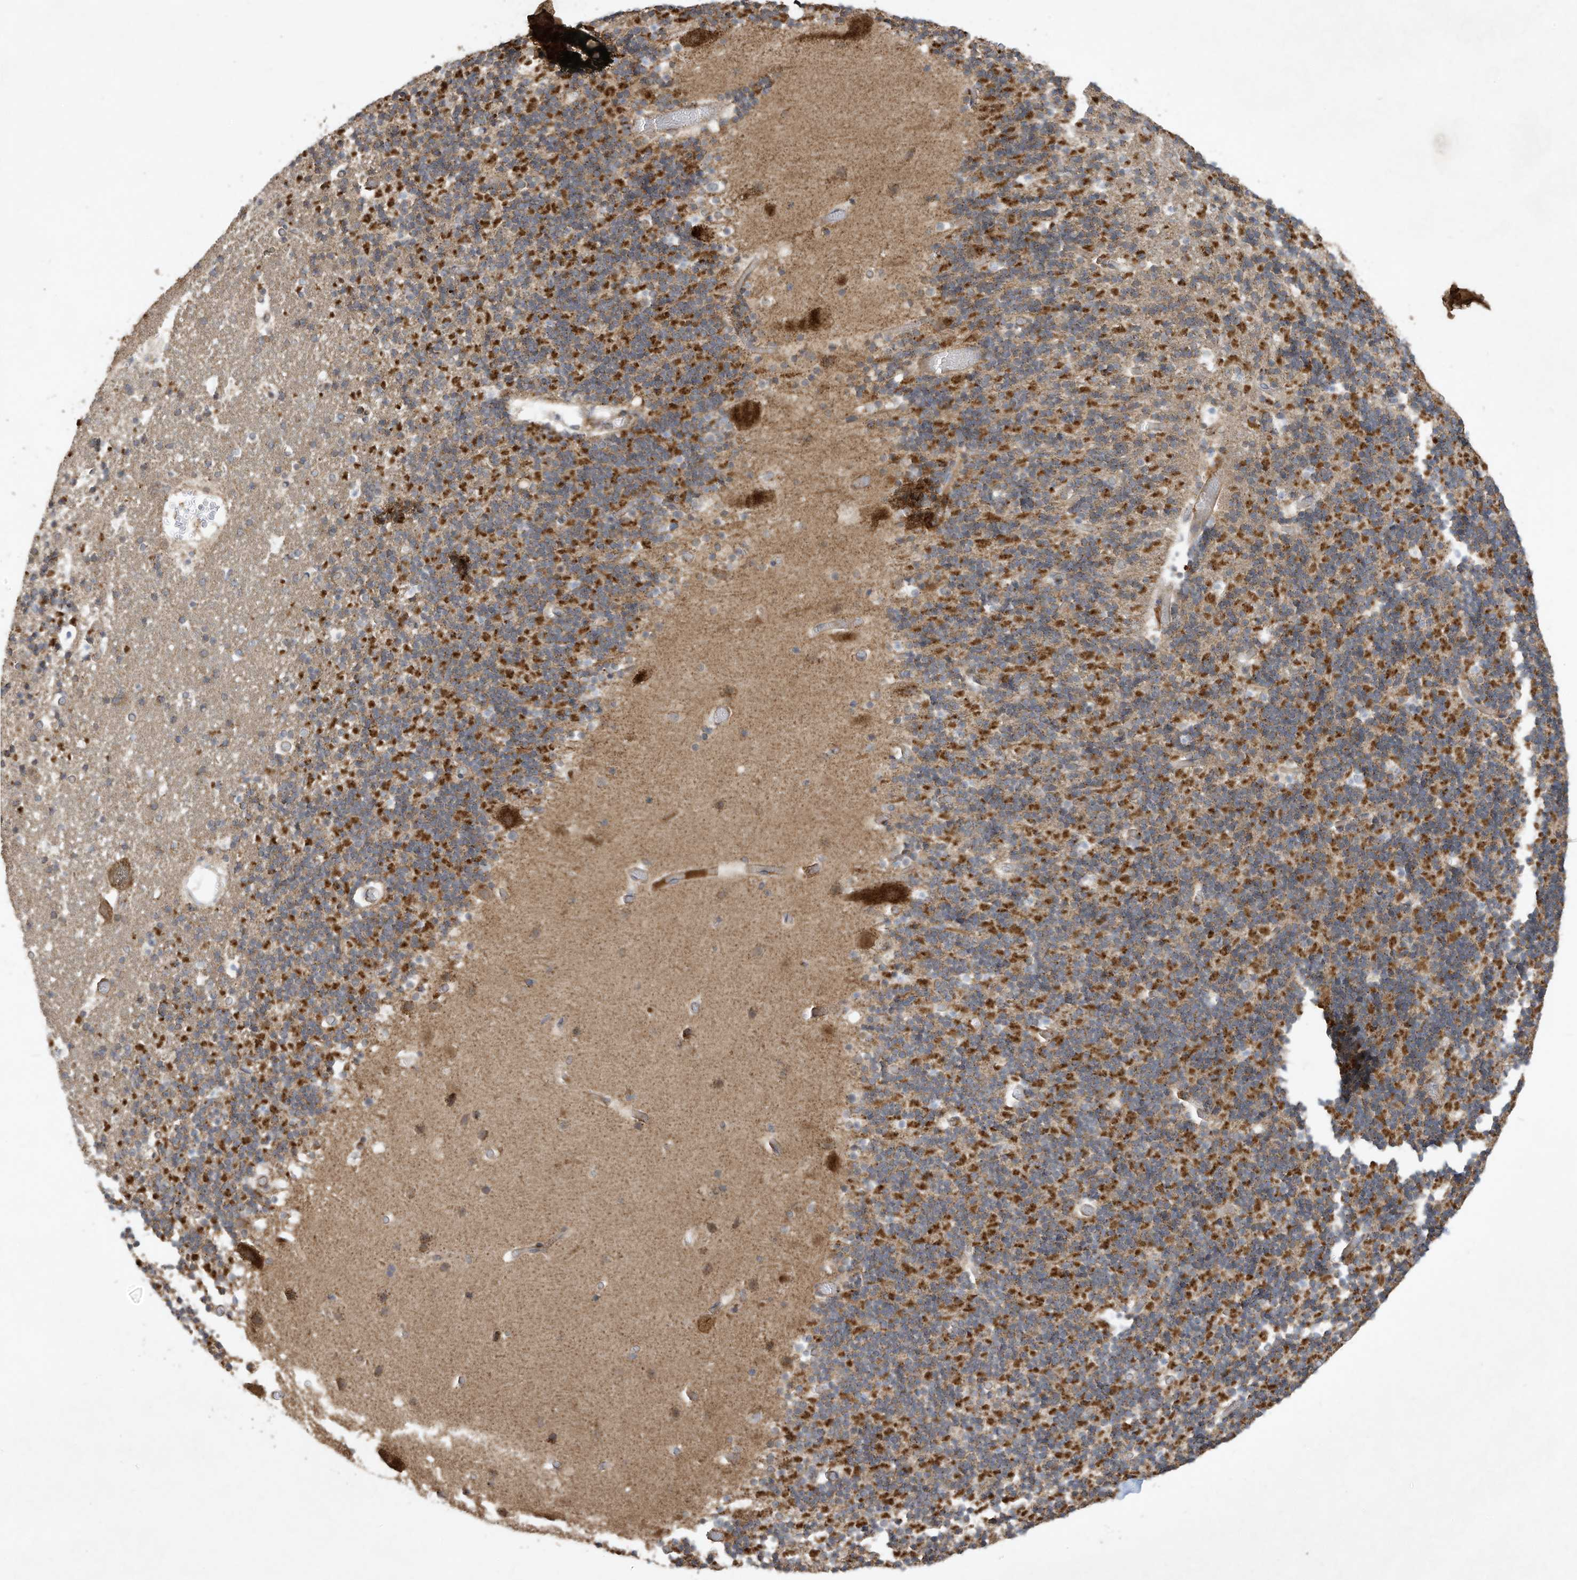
{"staining": {"intensity": "moderate", "quantity": ">75%", "location": "cytoplasmic/membranous"}, "tissue": "cerebellum", "cell_type": "Cells in granular layer", "image_type": "normal", "snomed": [{"axis": "morphology", "description": "Normal tissue, NOS"}, {"axis": "topography", "description": "Cerebellum"}], "caption": "Normal cerebellum exhibits moderate cytoplasmic/membranous expression in approximately >75% of cells in granular layer.", "gene": "C2orf74", "patient": {"sex": "male", "age": 57}}